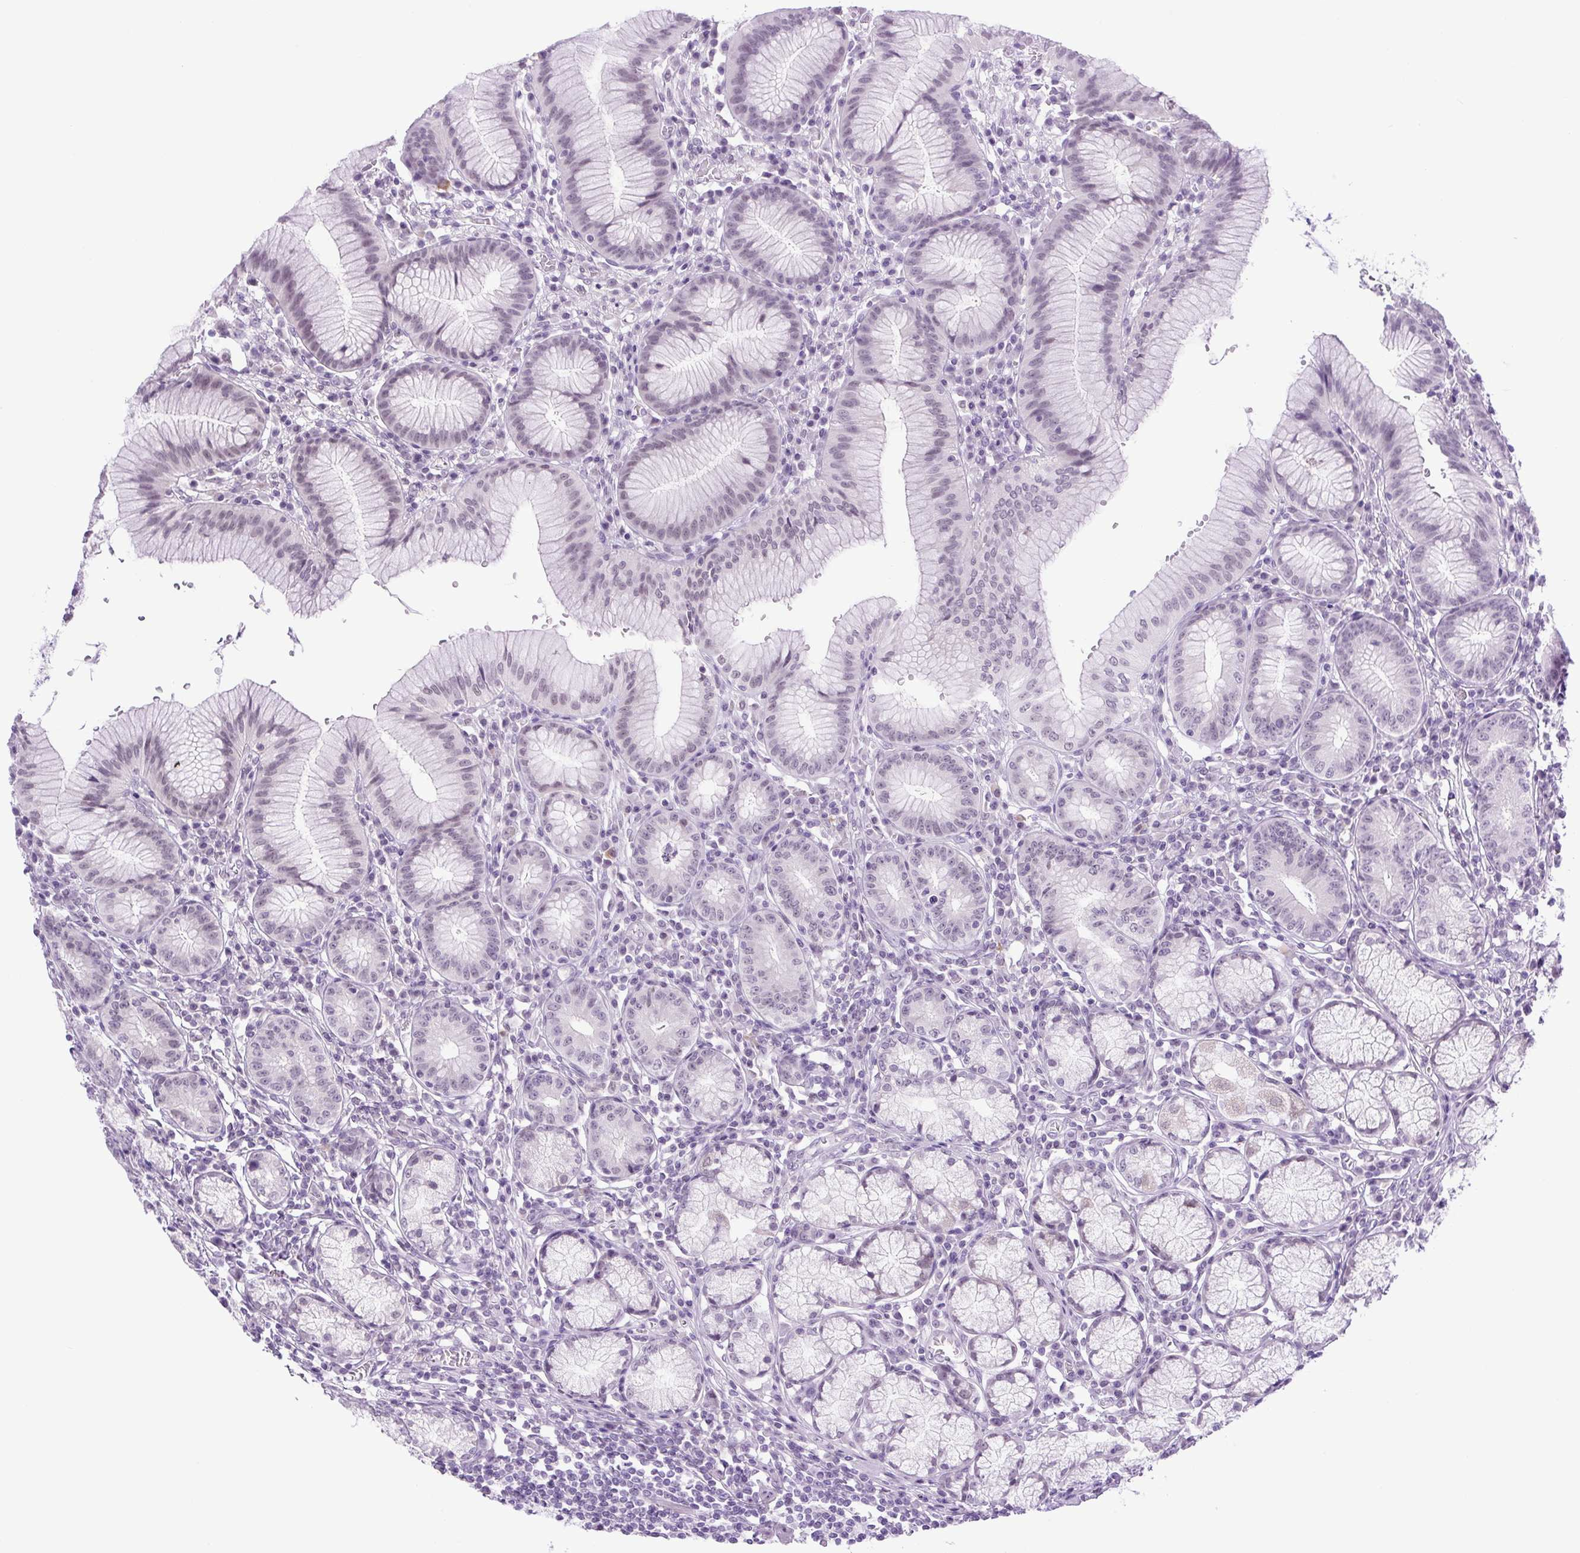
{"staining": {"intensity": "weak", "quantity": "25%-75%", "location": "nuclear"}, "tissue": "stomach", "cell_type": "Glandular cells", "image_type": "normal", "snomed": [{"axis": "morphology", "description": "Normal tissue, NOS"}, {"axis": "topography", "description": "Stomach"}], "caption": "Glandular cells exhibit low levels of weak nuclear expression in approximately 25%-75% of cells in unremarkable stomach.", "gene": "KPNA1", "patient": {"sex": "male", "age": 55}}